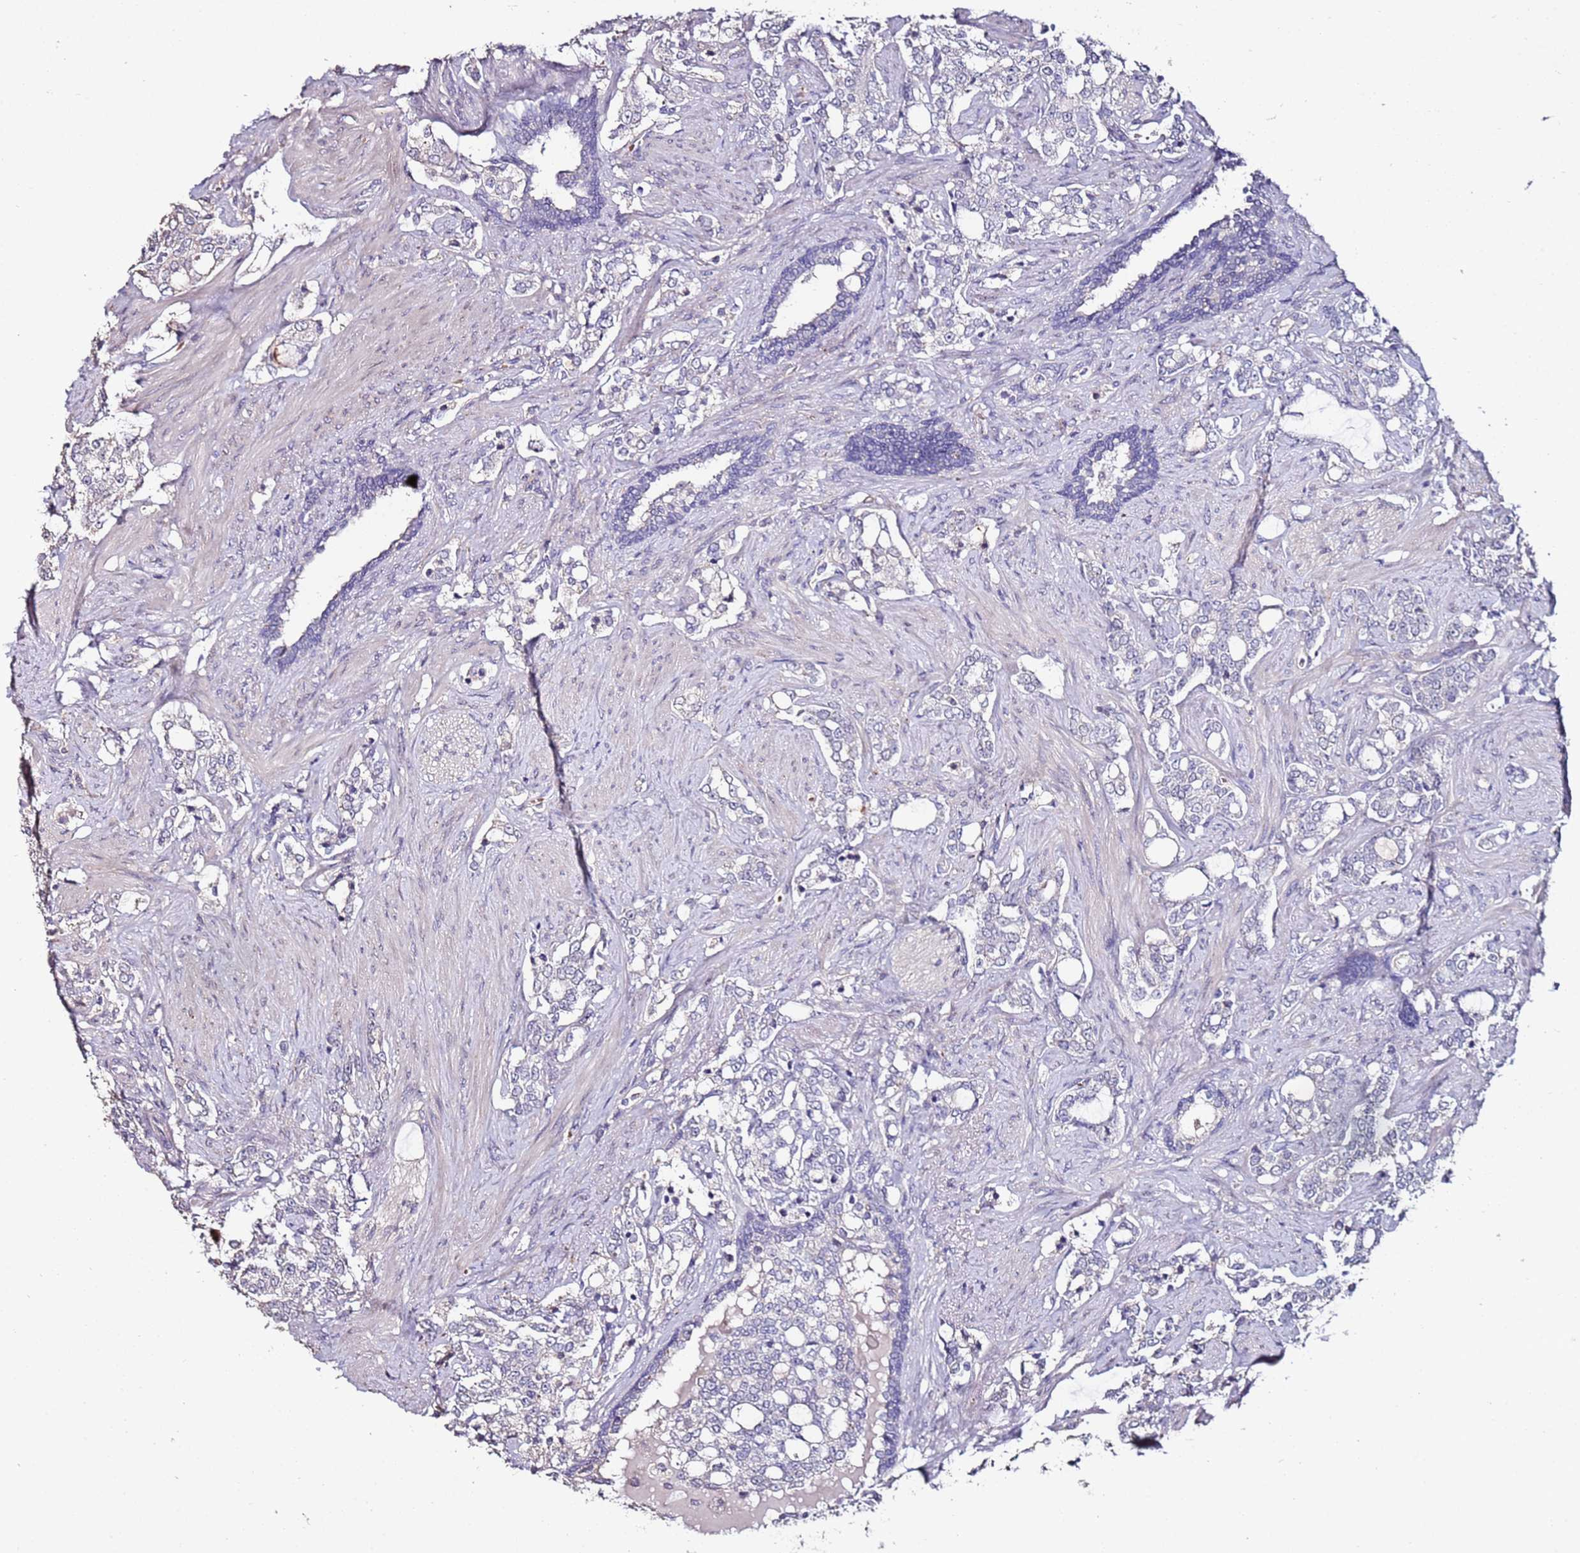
{"staining": {"intensity": "negative", "quantity": "none", "location": "none"}, "tissue": "prostate cancer", "cell_type": "Tumor cells", "image_type": "cancer", "snomed": [{"axis": "morphology", "description": "Adenocarcinoma, High grade"}, {"axis": "topography", "description": "Prostate"}], "caption": "A high-resolution micrograph shows IHC staining of prostate cancer, which shows no significant positivity in tumor cells.", "gene": "C3orf80", "patient": {"sex": "male", "age": 64}}